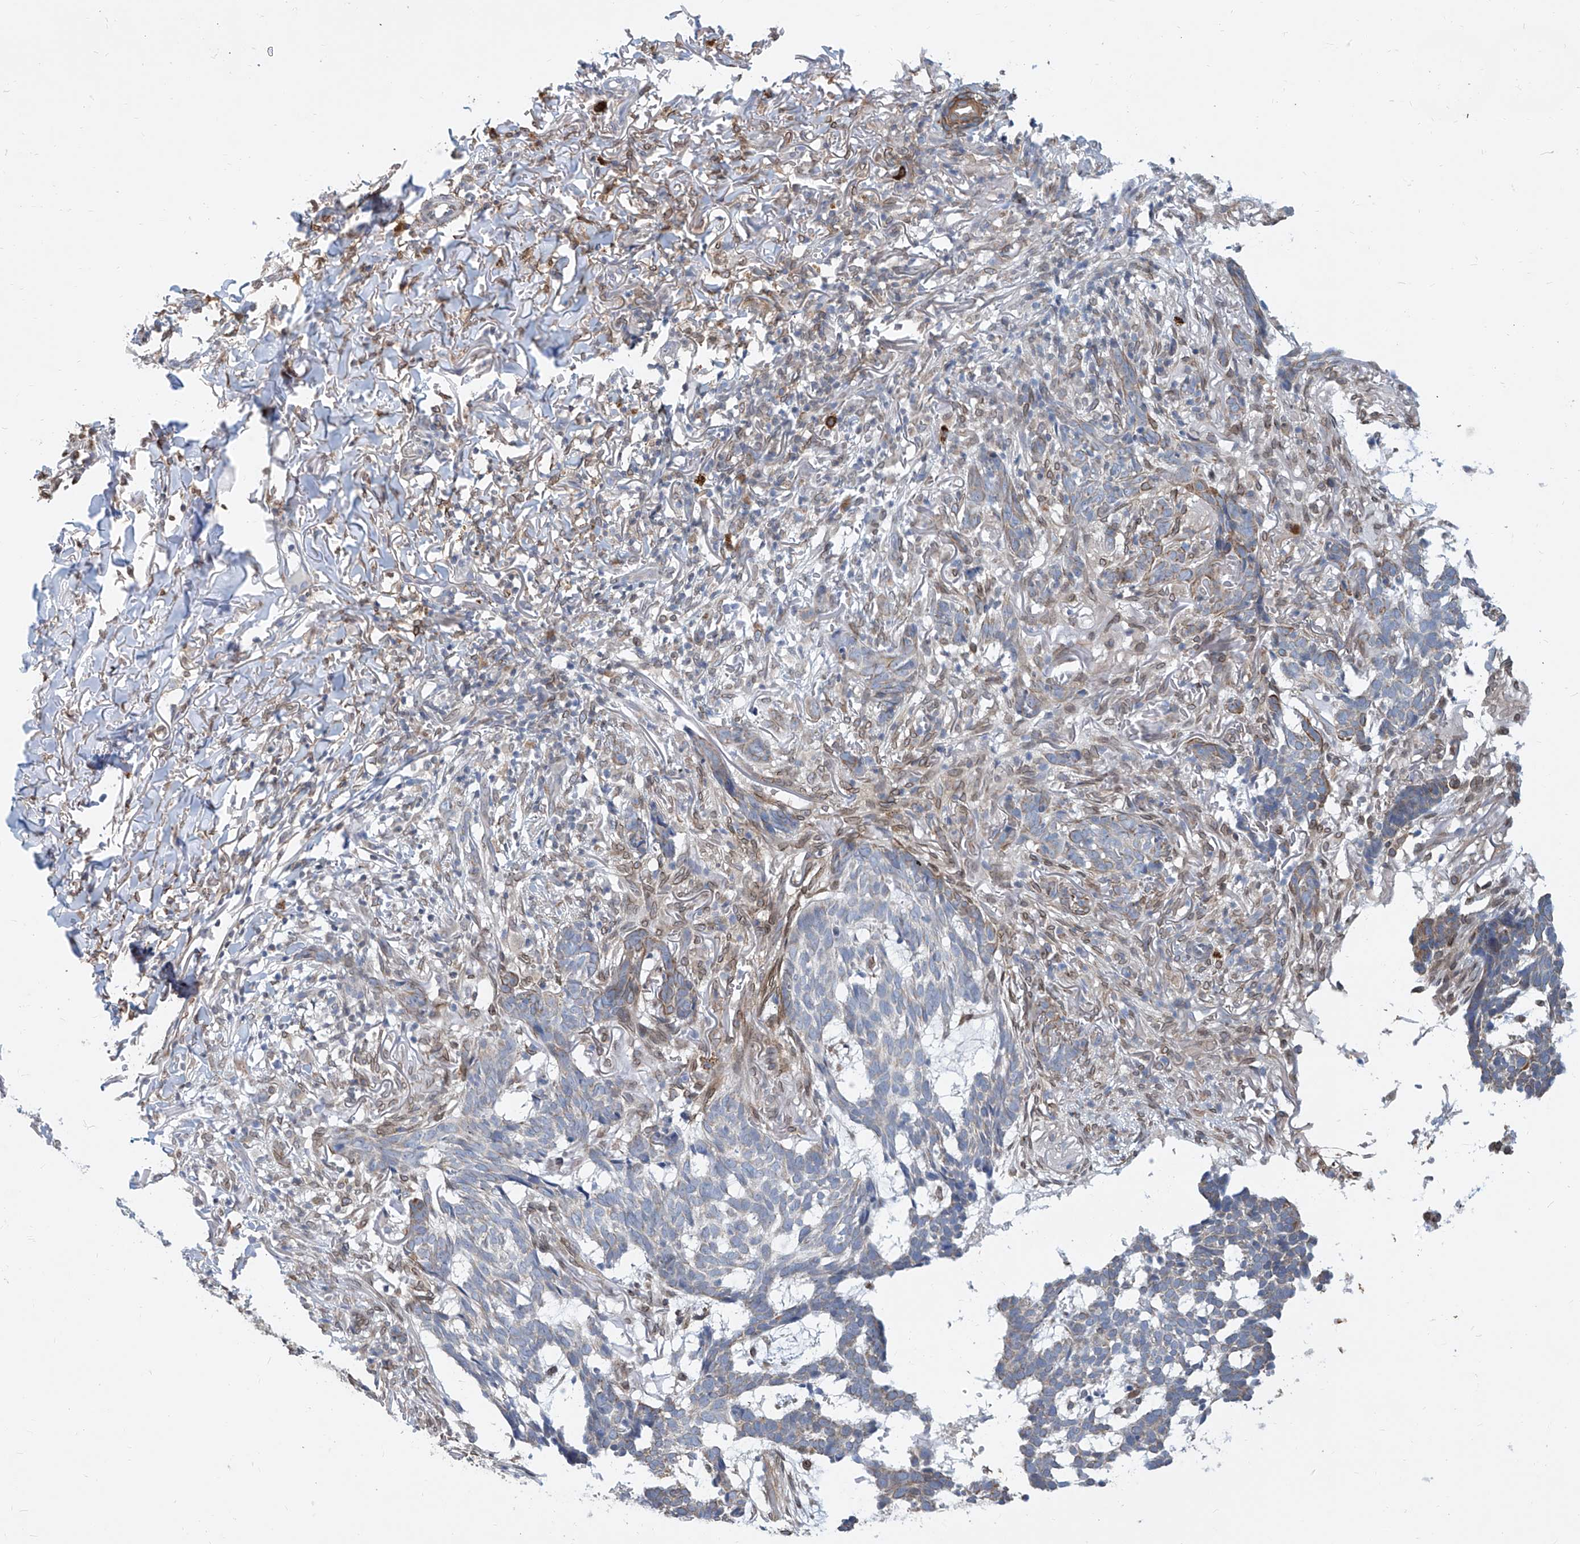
{"staining": {"intensity": "moderate", "quantity": "<25%", "location": "cytoplasmic/membranous"}, "tissue": "skin cancer", "cell_type": "Tumor cells", "image_type": "cancer", "snomed": [{"axis": "morphology", "description": "Basal cell carcinoma"}, {"axis": "topography", "description": "Skin"}], "caption": "Immunohistochemistry (IHC) histopathology image of human skin cancer (basal cell carcinoma) stained for a protein (brown), which shows low levels of moderate cytoplasmic/membranous expression in about <25% of tumor cells.", "gene": "MX2", "patient": {"sex": "male", "age": 85}}